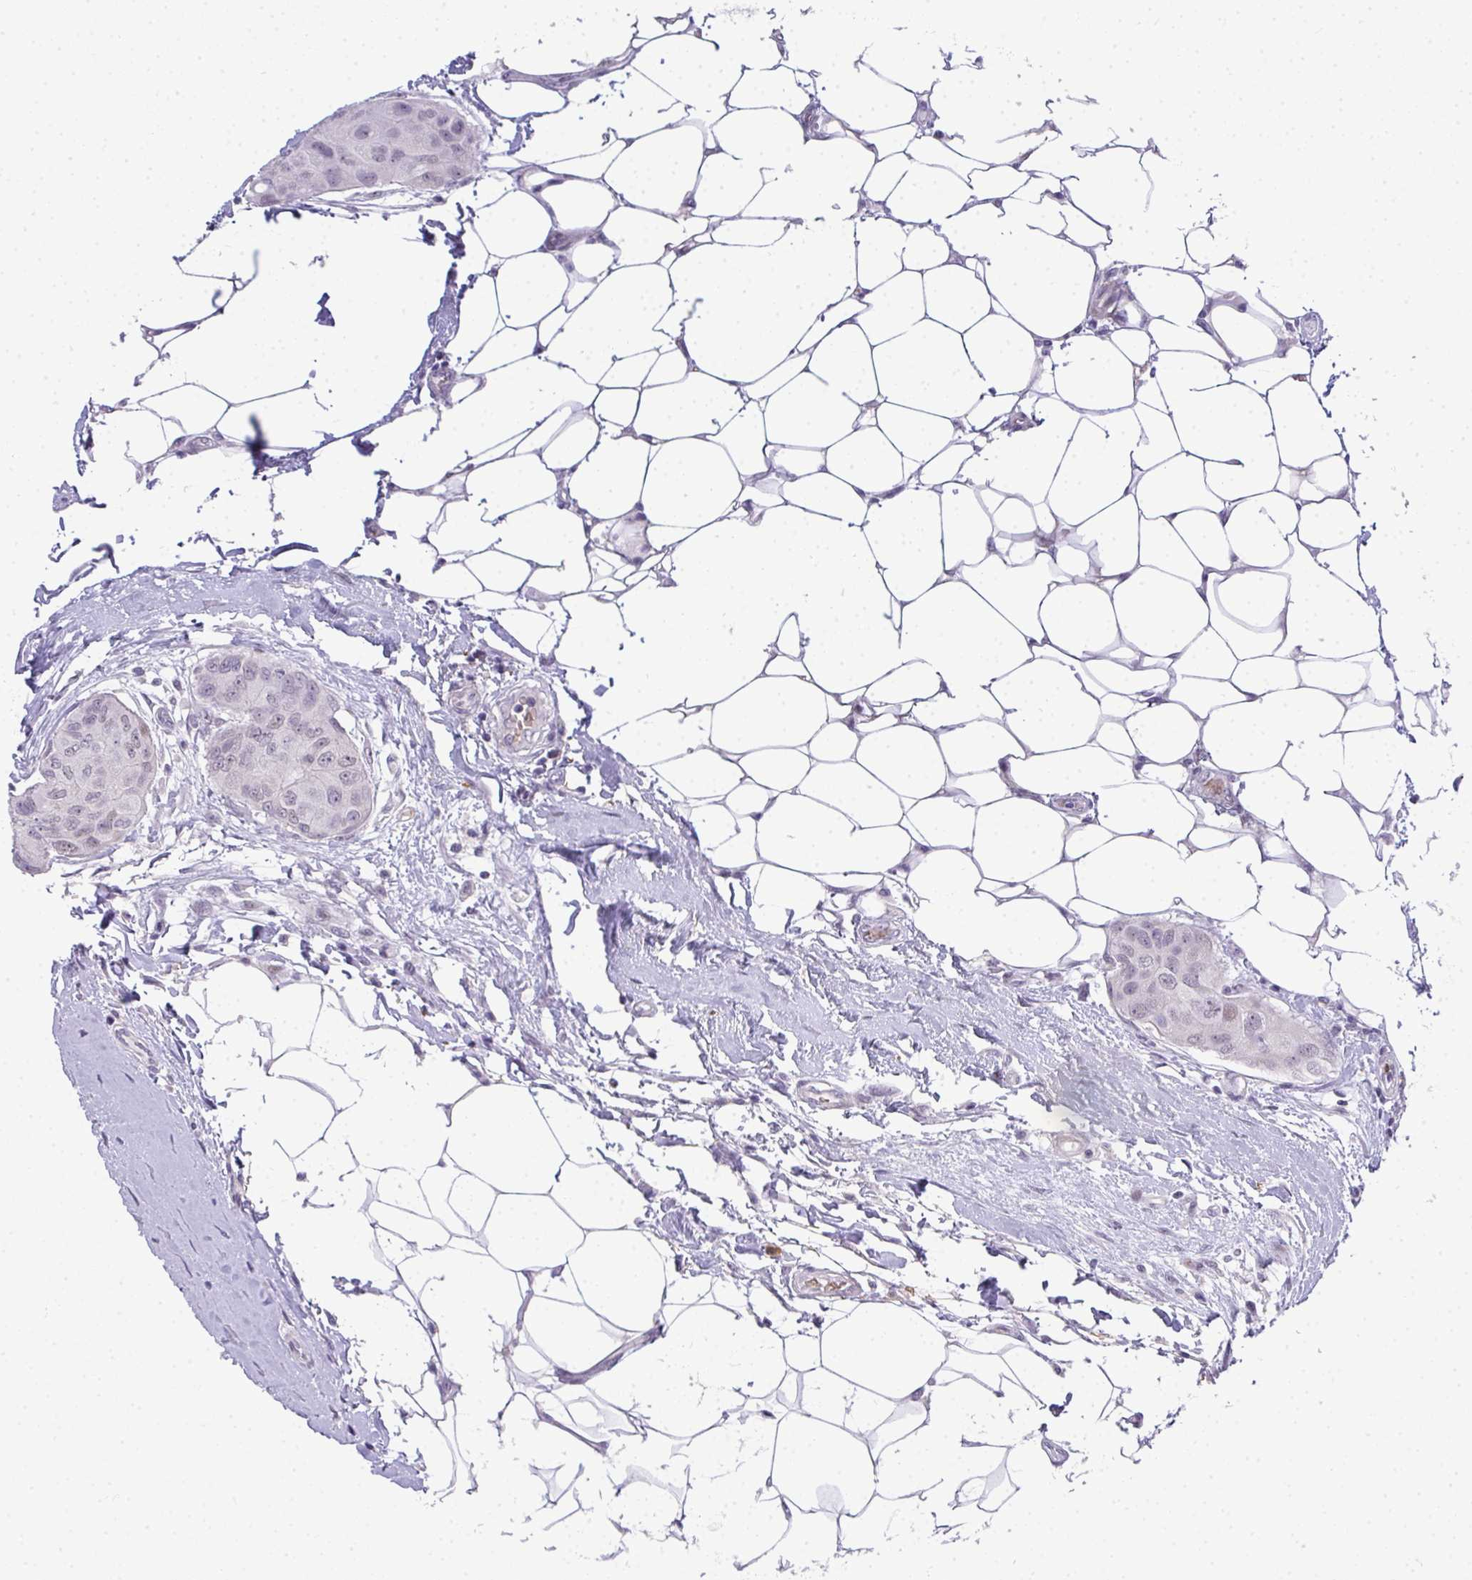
{"staining": {"intensity": "negative", "quantity": "none", "location": "none"}, "tissue": "breast cancer", "cell_type": "Tumor cells", "image_type": "cancer", "snomed": [{"axis": "morphology", "description": "Duct carcinoma"}, {"axis": "topography", "description": "Breast"}, {"axis": "topography", "description": "Lymph node"}], "caption": "Photomicrograph shows no significant protein staining in tumor cells of breast cancer (invasive ductal carcinoma).", "gene": "TNMD", "patient": {"sex": "female", "age": 80}}